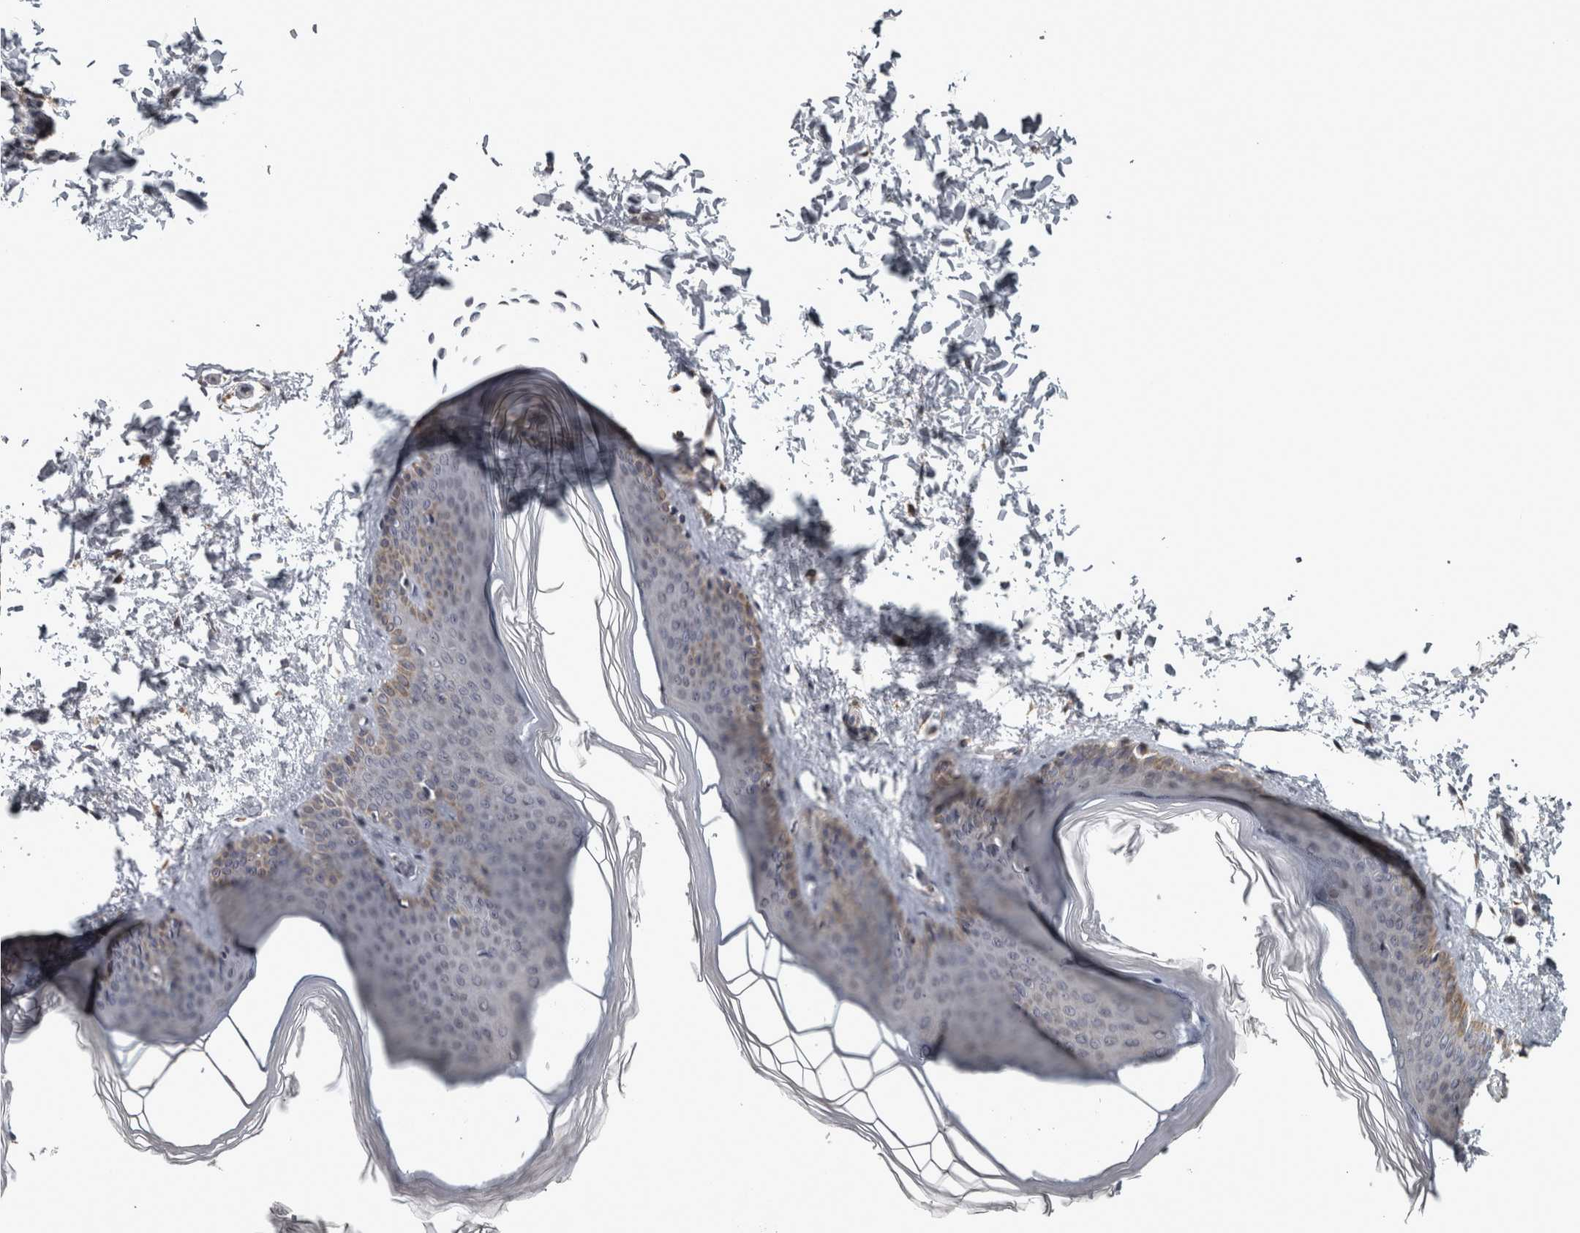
{"staining": {"intensity": "weak", "quantity": ">75%", "location": "cytoplasmic/membranous"}, "tissue": "skin", "cell_type": "Fibroblasts", "image_type": "normal", "snomed": [{"axis": "morphology", "description": "Normal tissue, NOS"}, {"axis": "topography", "description": "Skin"}], "caption": "Protein expression by immunohistochemistry (IHC) reveals weak cytoplasmic/membranous expression in about >75% of fibroblasts in unremarkable skin. (DAB IHC with brightfield microscopy, high magnification).", "gene": "DBT", "patient": {"sex": "female", "age": 27}}